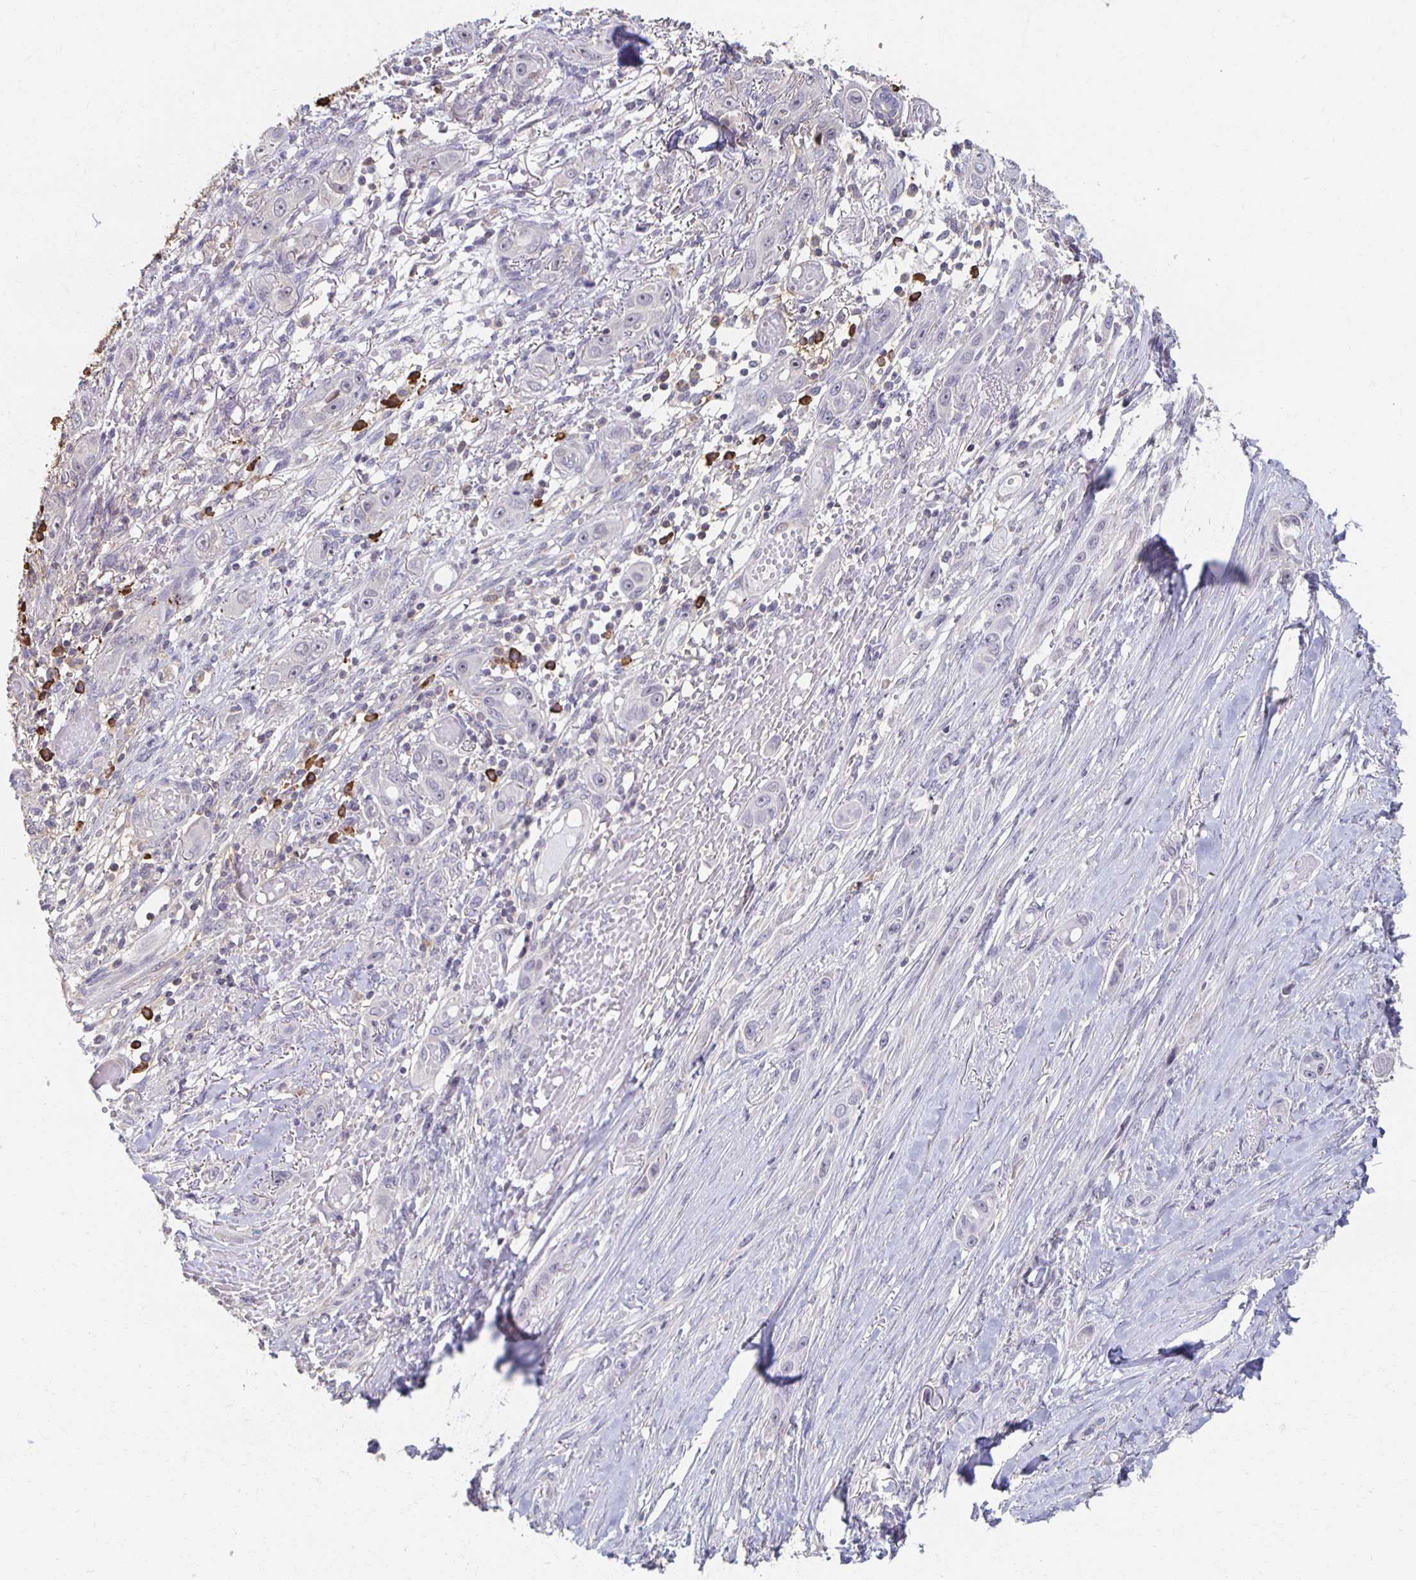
{"staining": {"intensity": "negative", "quantity": "none", "location": "none"}, "tissue": "skin cancer", "cell_type": "Tumor cells", "image_type": "cancer", "snomed": [{"axis": "morphology", "description": "Squamous cell carcinoma, NOS"}, {"axis": "topography", "description": "Skin"}], "caption": "Photomicrograph shows no significant protein expression in tumor cells of skin cancer.", "gene": "ZNF692", "patient": {"sex": "female", "age": 69}}